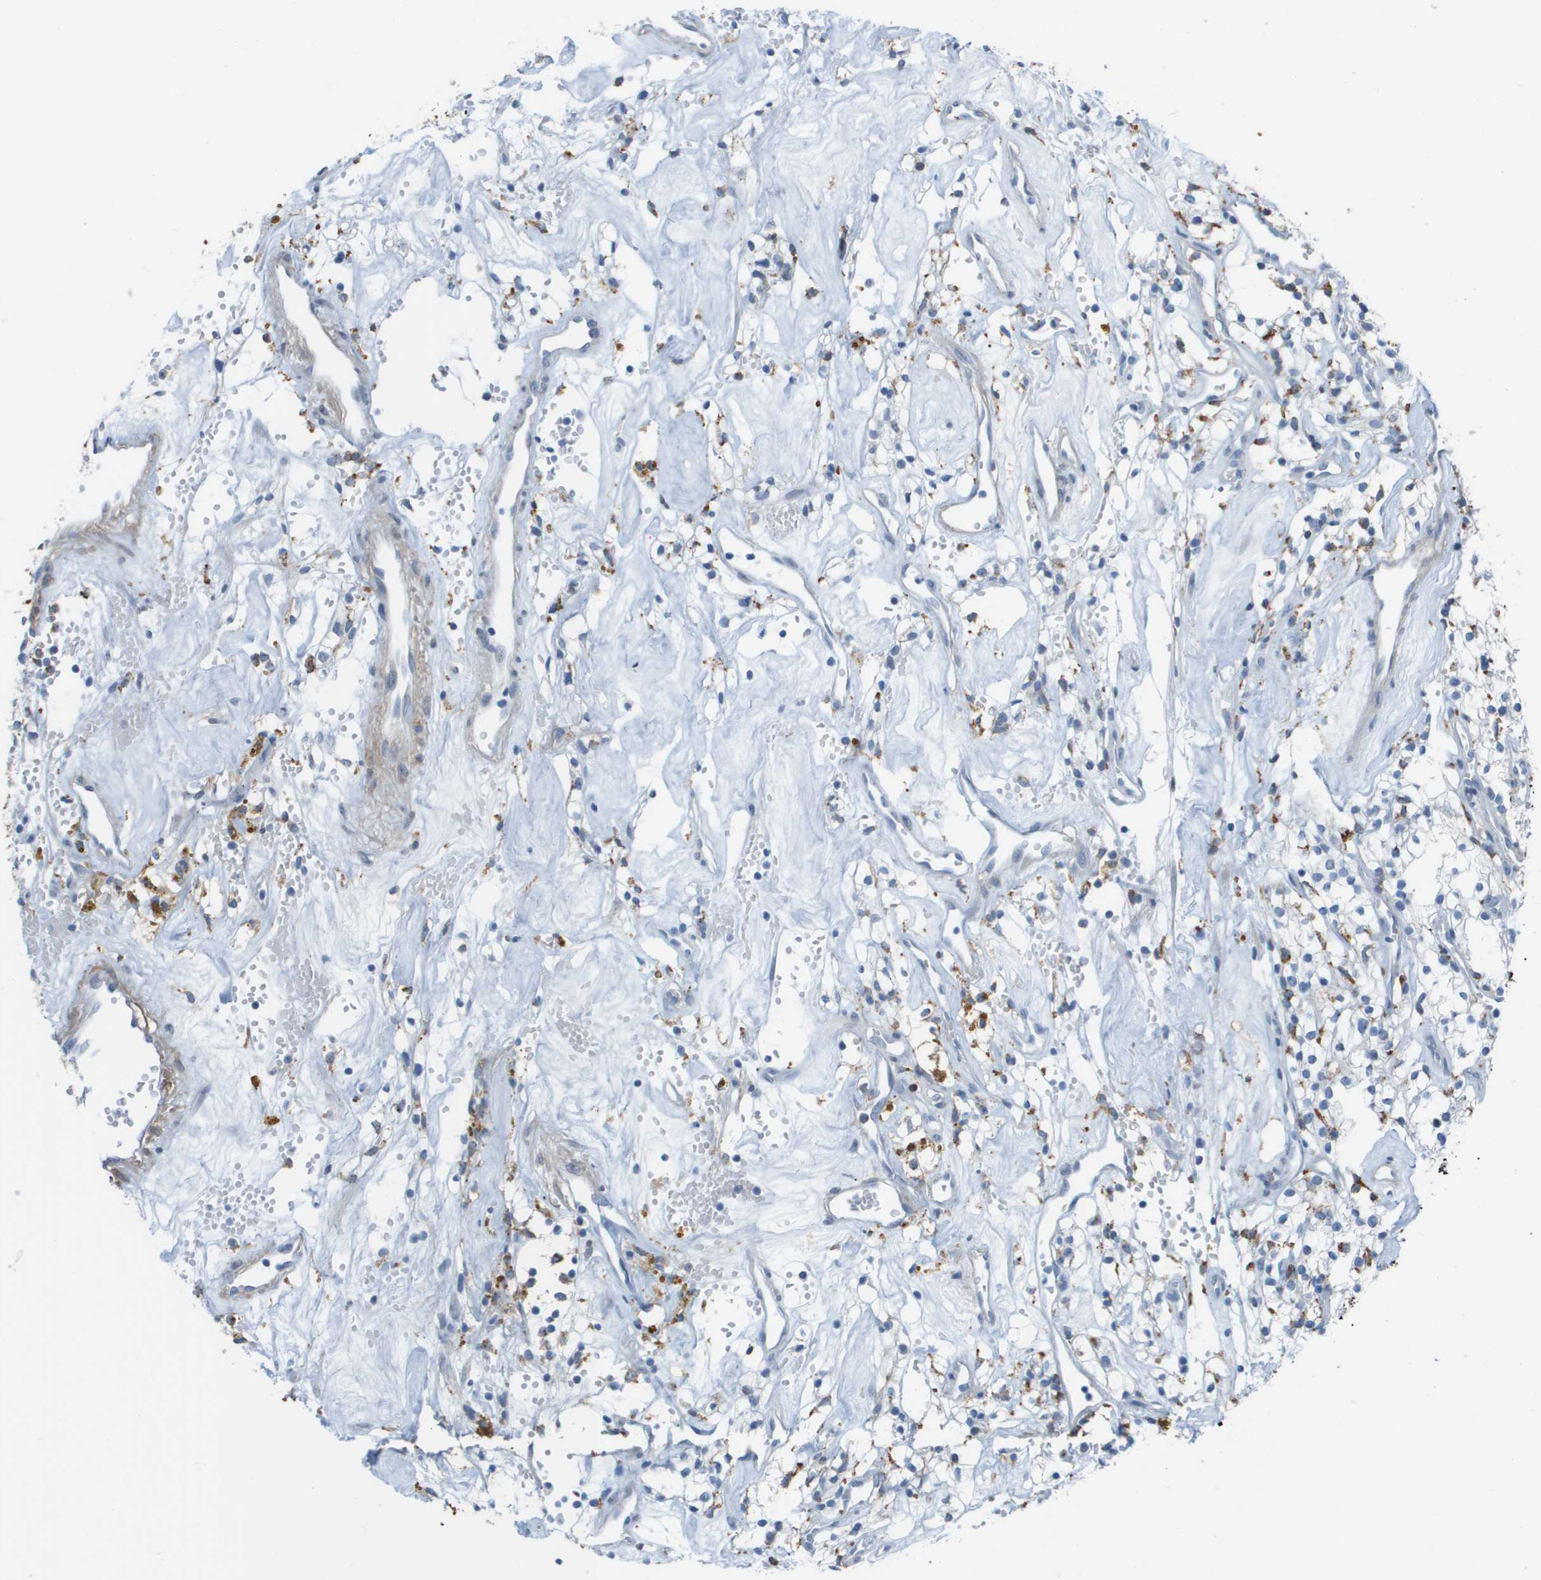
{"staining": {"intensity": "negative", "quantity": "none", "location": "none"}, "tissue": "renal cancer", "cell_type": "Tumor cells", "image_type": "cancer", "snomed": [{"axis": "morphology", "description": "Adenocarcinoma, NOS"}, {"axis": "topography", "description": "Kidney"}], "caption": "Tumor cells are negative for protein expression in human adenocarcinoma (renal).", "gene": "ZBTB43", "patient": {"sex": "male", "age": 59}}